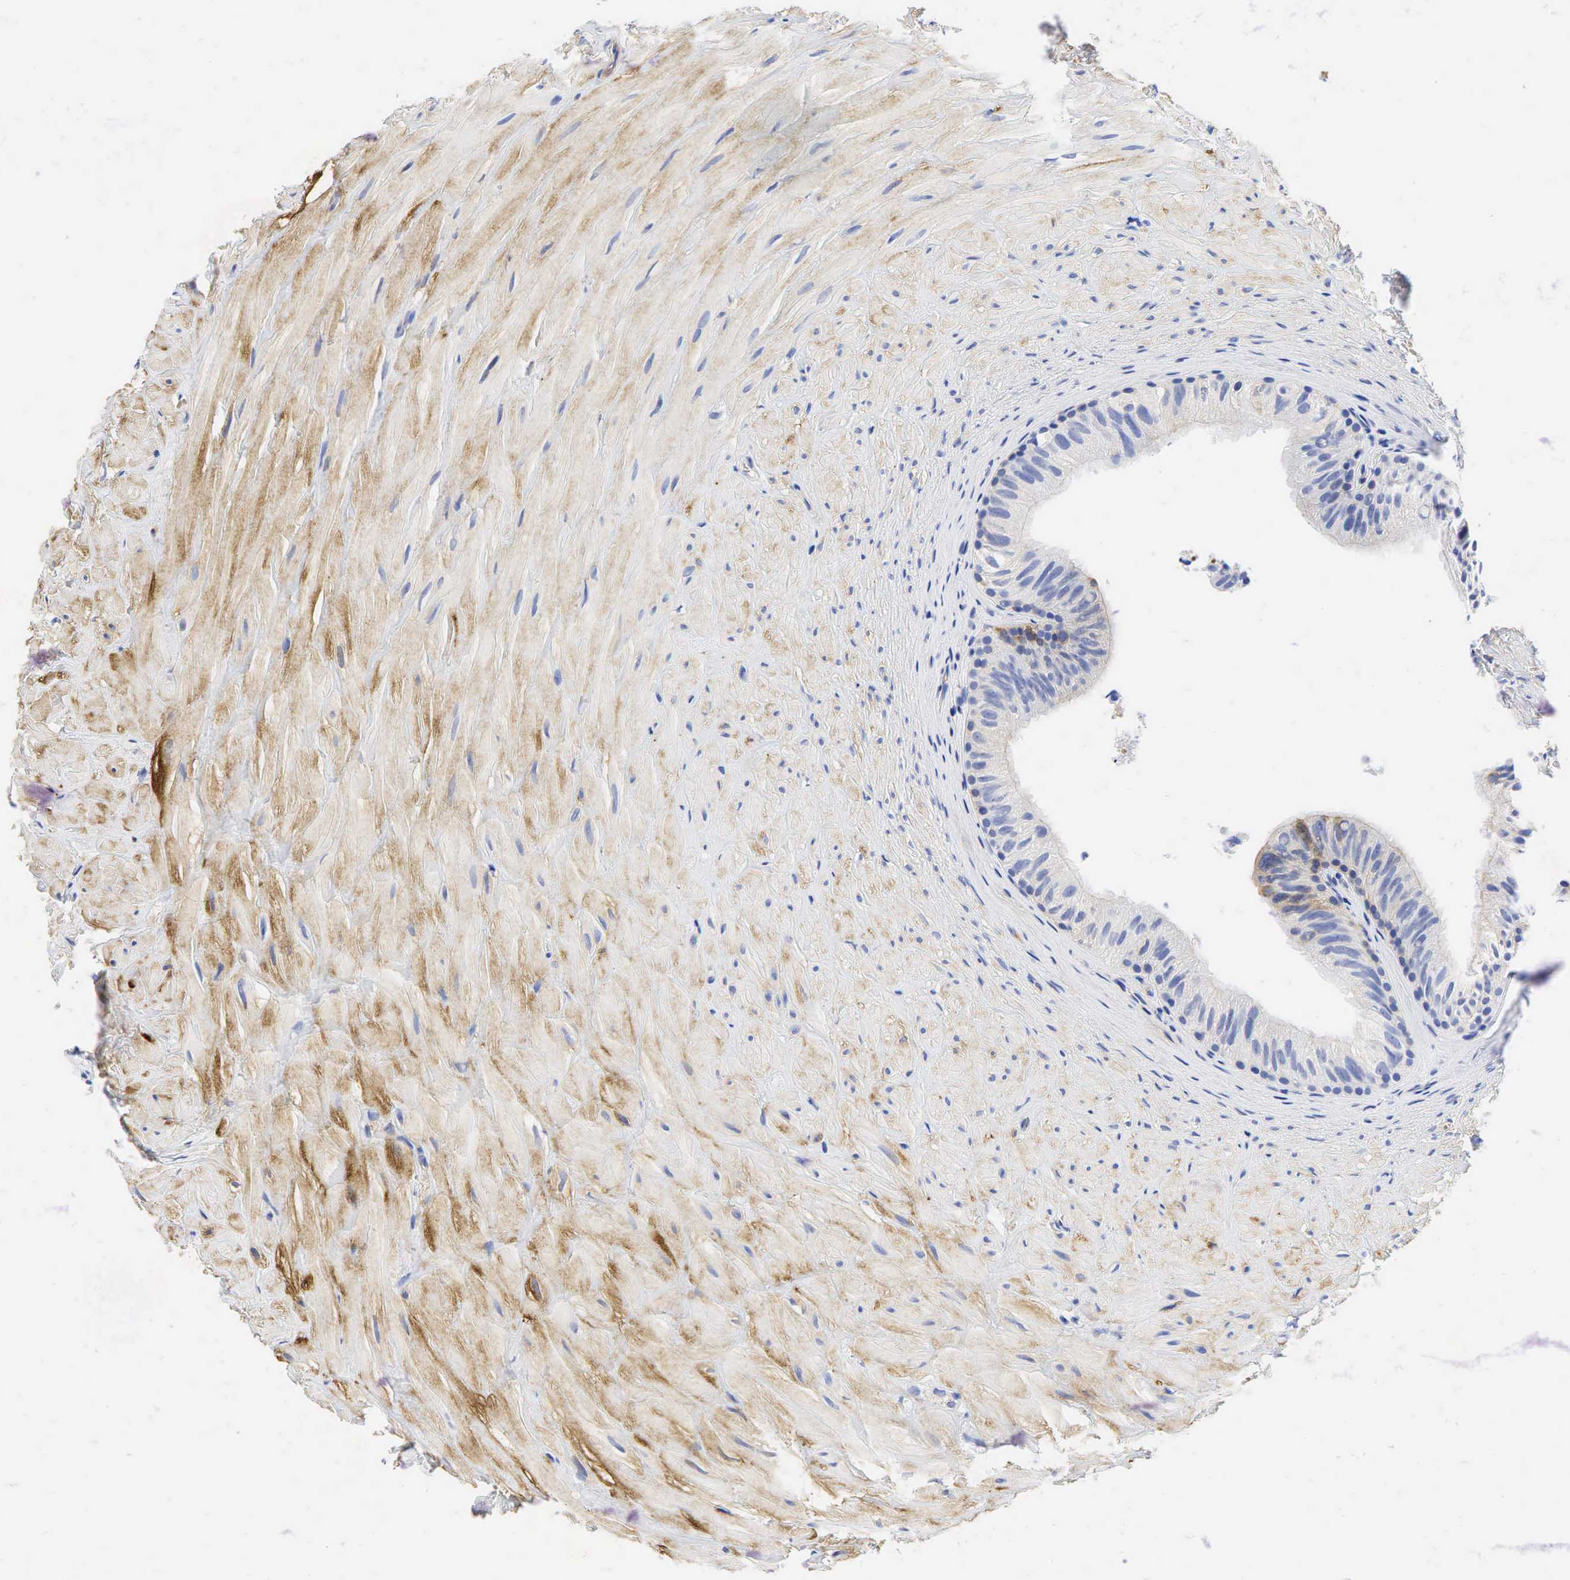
{"staining": {"intensity": "weak", "quantity": "<25%", "location": "cytoplasmic/membranous"}, "tissue": "epididymis", "cell_type": "Glandular cells", "image_type": "normal", "snomed": [{"axis": "morphology", "description": "Normal tissue, NOS"}, {"axis": "topography", "description": "Epididymis"}], "caption": "Epididymis stained for a protein using immunohistochemistry (IHC) demonstrates no staining glandular cells.", "gene": "TNFRSF8", "patient": {"sex": "male", "age": 37}}